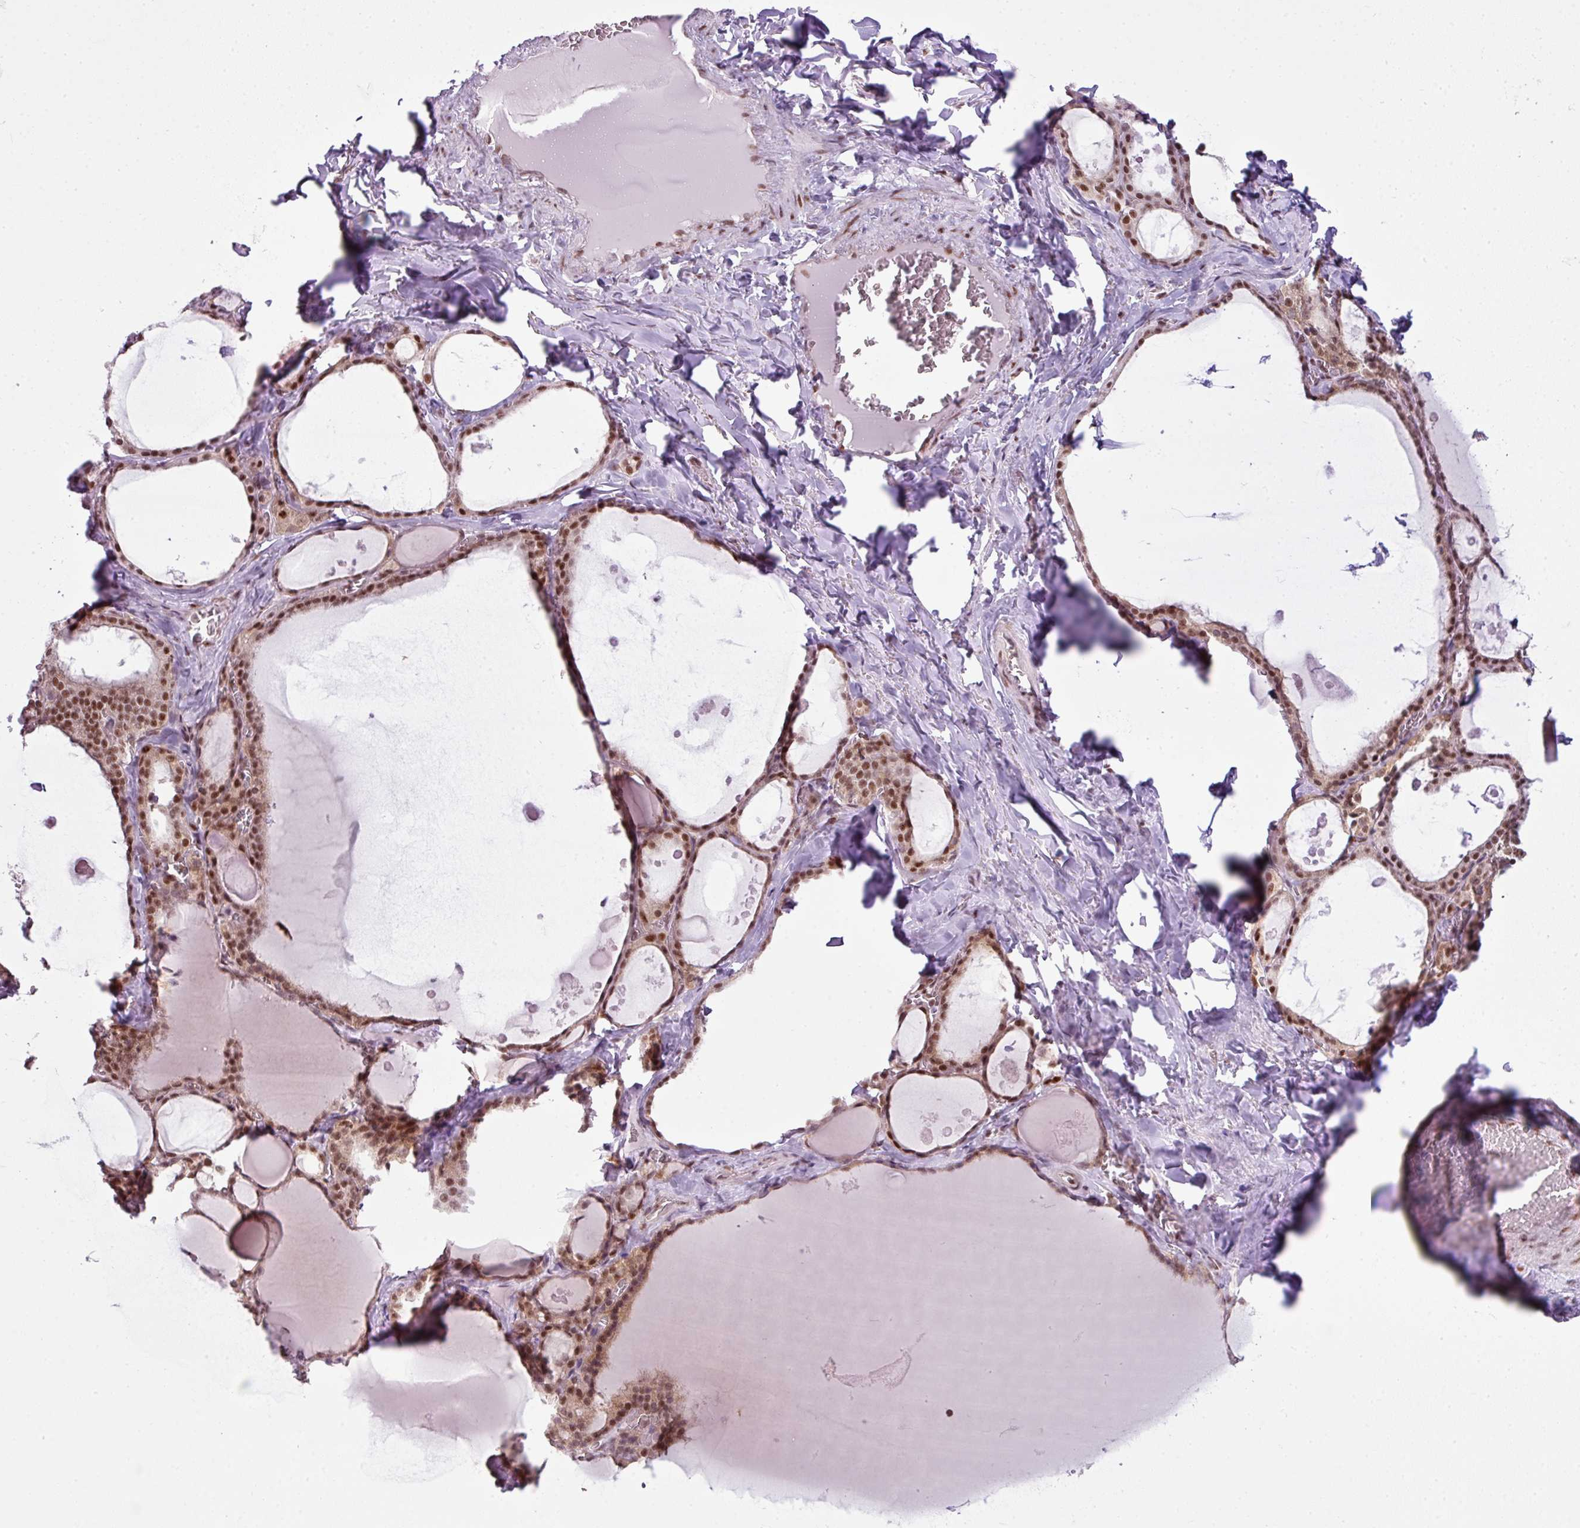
{"staining": {"intensity": "strong", "quantity": ">75%", "location": "nuclear"}, "tissue": "thyroid gland", "cell_type": "Glandular cells", "image_type": "normal", "snomed": [{"axis": "morphology", "description": "Normal tissue, NOS"}, {"axis": "topography", "description": "Thyroid gland"}], "caption": "IHC photomicrograph of normal thyroid gland stained for a protein (brown), which shows high levels of strong nuclear positivity in about >75% of glandular cells.", "gene": "ARL6IP4", "patient": {"sex": "male", "age": 56}}